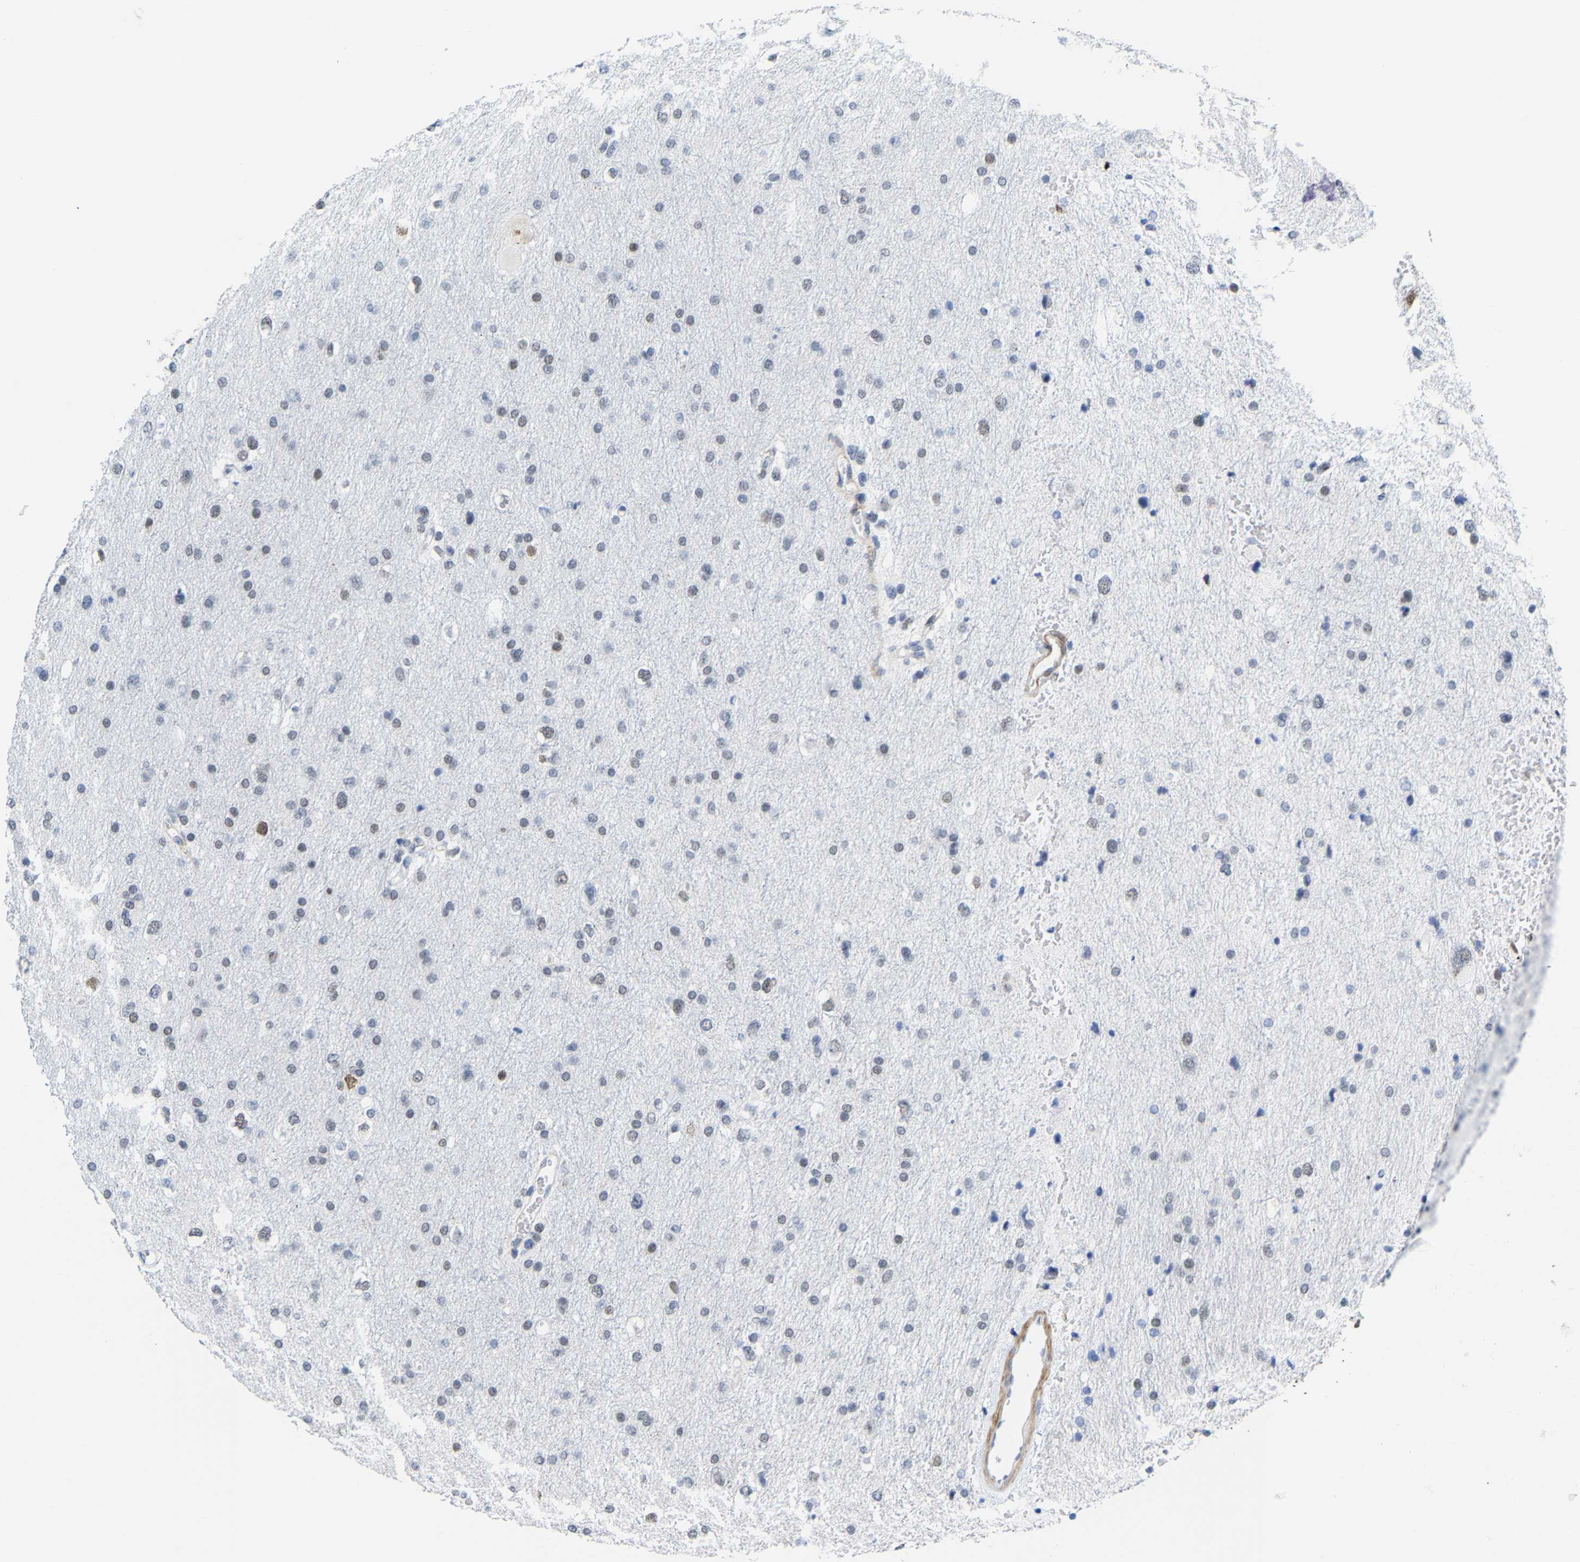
{"staining": {"intensity": "weak", "quantity": "<25%", "location": "nuclear"}, "tissue": "glioma", "cell_type": "Tumor cells", "image_type": "cancer", "snomed": [{"axis": "morphology", "description": "Glioma, malignant, Low grade"}, {"axis": "topography", "description": "Brain"}], "caption": "High magnification brightfield microscopy of malignant low-grade glioma stained with DAB (3,3'-diaminobenzidine) (brown) and counterstained with hematoxylin (blue): tumor cells show no significant staining. (Brightfield microscopy of DAB (3,3'-diaminobenzidine) immunohistochemistry (IHC) at high magnification).", "gene": "FAM180A", "patient": {"sex": "female", "age": 37}}